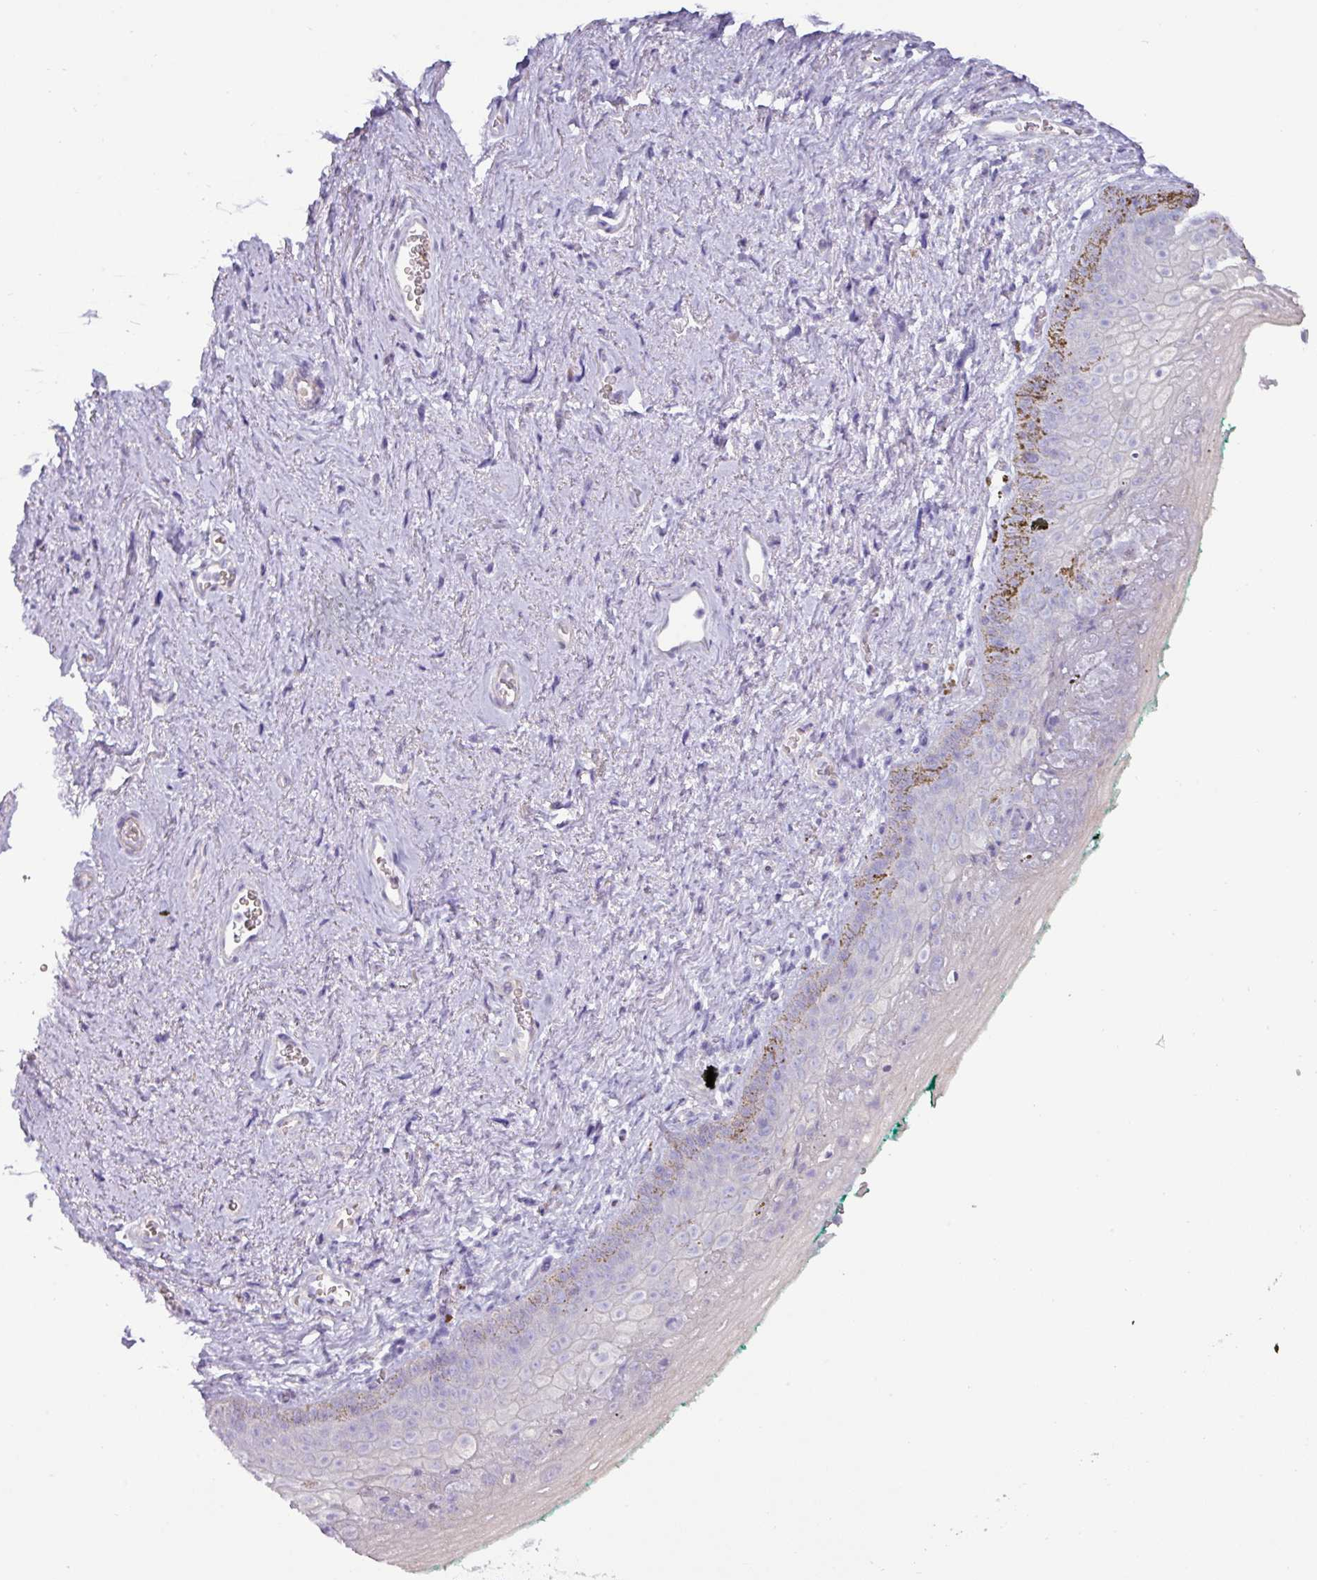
{"staining": {"intensity": "weak", "quantity": "<25%", "location": "cytoplasmic/membranous"}, "tissue": "vagina", "cell_type": "Squamous epithelial cells", "image_type": "normal", "snomed": [{"axis": "morphology", "description": "Normal tissue, NOS"}, {"axis": "topography", "description": "Vulva"}, {"axis": "topography", "description": "Vagina"}, {"axis": "topography", "description": "Peripheral nerve tissue"}], "caption": "High magnification brightfield microscopy of normal vagina stained with DAB (brown) and counterstained with hematoxylin (blue): squamous epithelial cells show no significant staining.", "gene": "RGS16", "patient": {"sex": "female", "age": 66}}